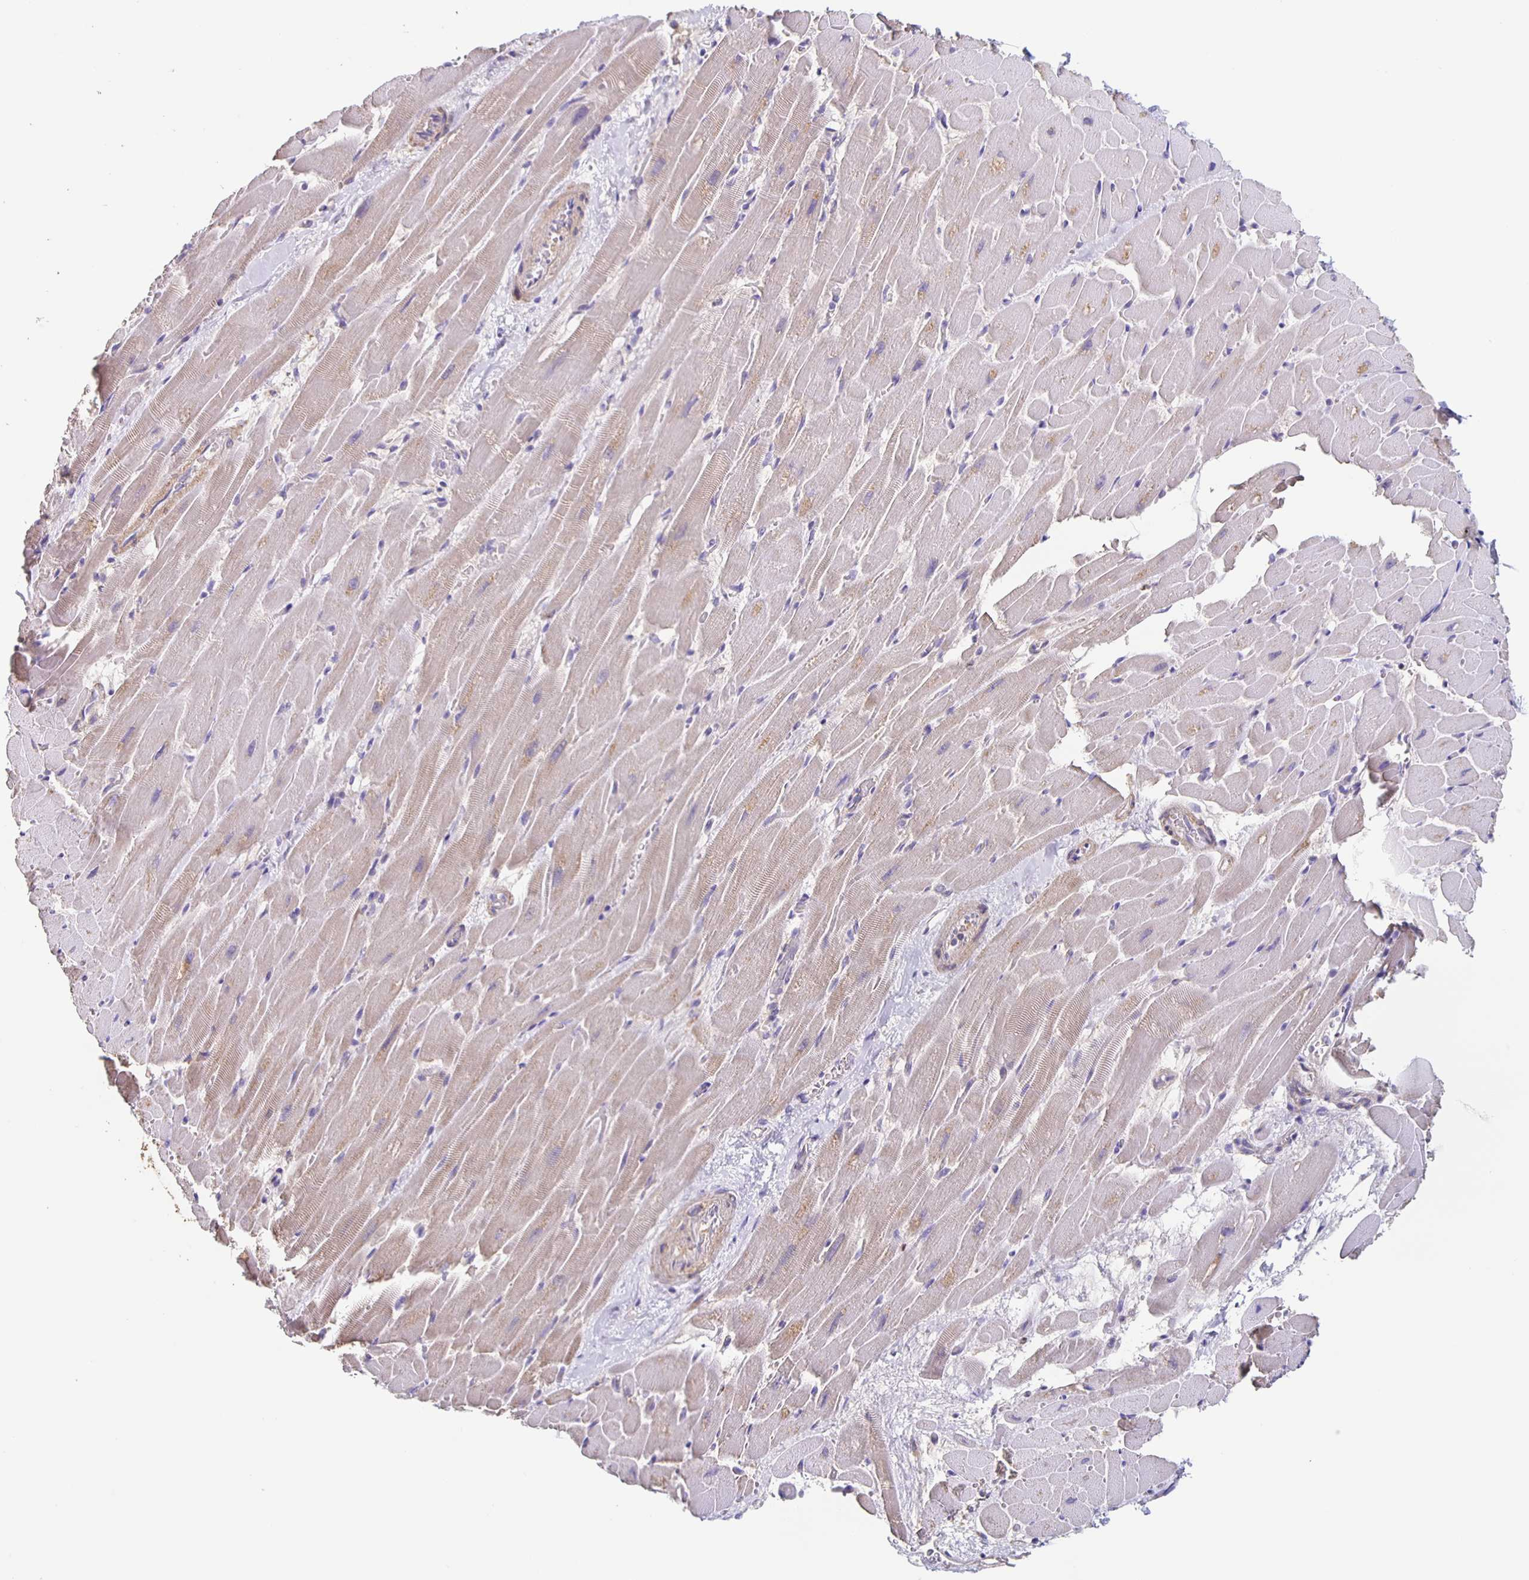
{"staining": {"intensity": "weak", "quantity": "25%-75%", "location": "cytoplasmic/membranous"}, "tissue": "heart muscle", "cell_type": "Cardiomyocytes", "image_type": "normal", "snomed": [{"axis": "morphology", "description": "Normal tissue, NOS"}, {"axis": "topography", "description": "Heart"}], "caption": "IHC histopathology image of benign heart muscle: human heart muscle stained using IHC exhibits low levels of weak protein expression localized specifically in the cytoplasmic/membranous of cardiomyocytes, appearing as a cytoplasmic/membranous brown color.", "gene": "TPPP", "patient": {"sex": "male", "age": 37}}